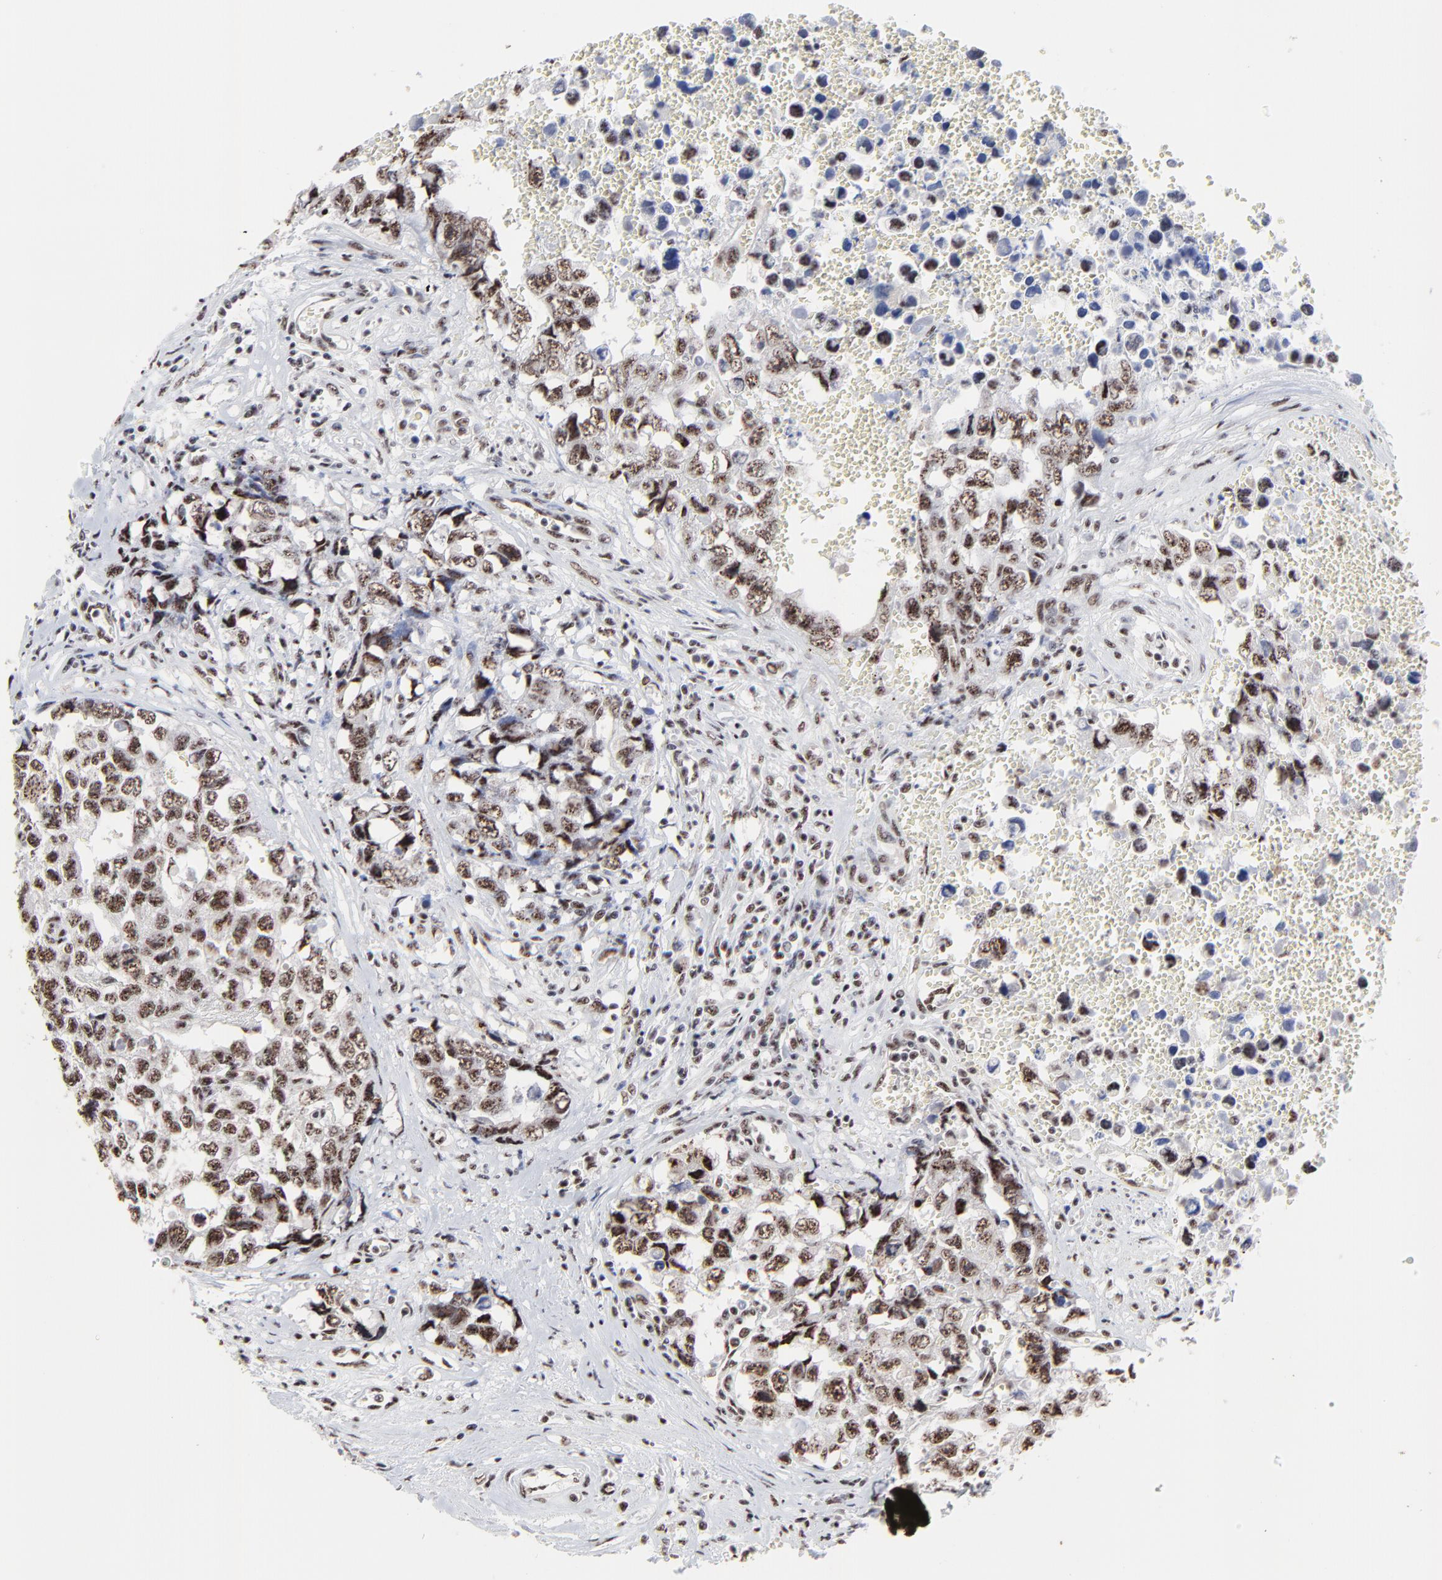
{"staining": {"intensity": "weak", "quantity": ">75%", "location": "nuclear"}, "tissue": "testis cancer", "cell_type": "Tumor cells", "image_type": "cancer", "snomed": [{"axis": "morphology", "description": "Carcinoma, Embryonal, NOS"}, {"axis": "topography", "description": "Testis"}], "caption": "Protein positivity by immunohistochemistry (IHC) displays weak nuclear expression in about >75% of tumor cells in embryonal carcinoma (testis). The protein of interest is stained brown, and the nuclei are stained in blue (DAB (3,3'-diaminobenzidine) IHC with brightfield microscopy, high magnification).", "gene": "MBD4", "patient": {"sex": "male", "age": 31}}